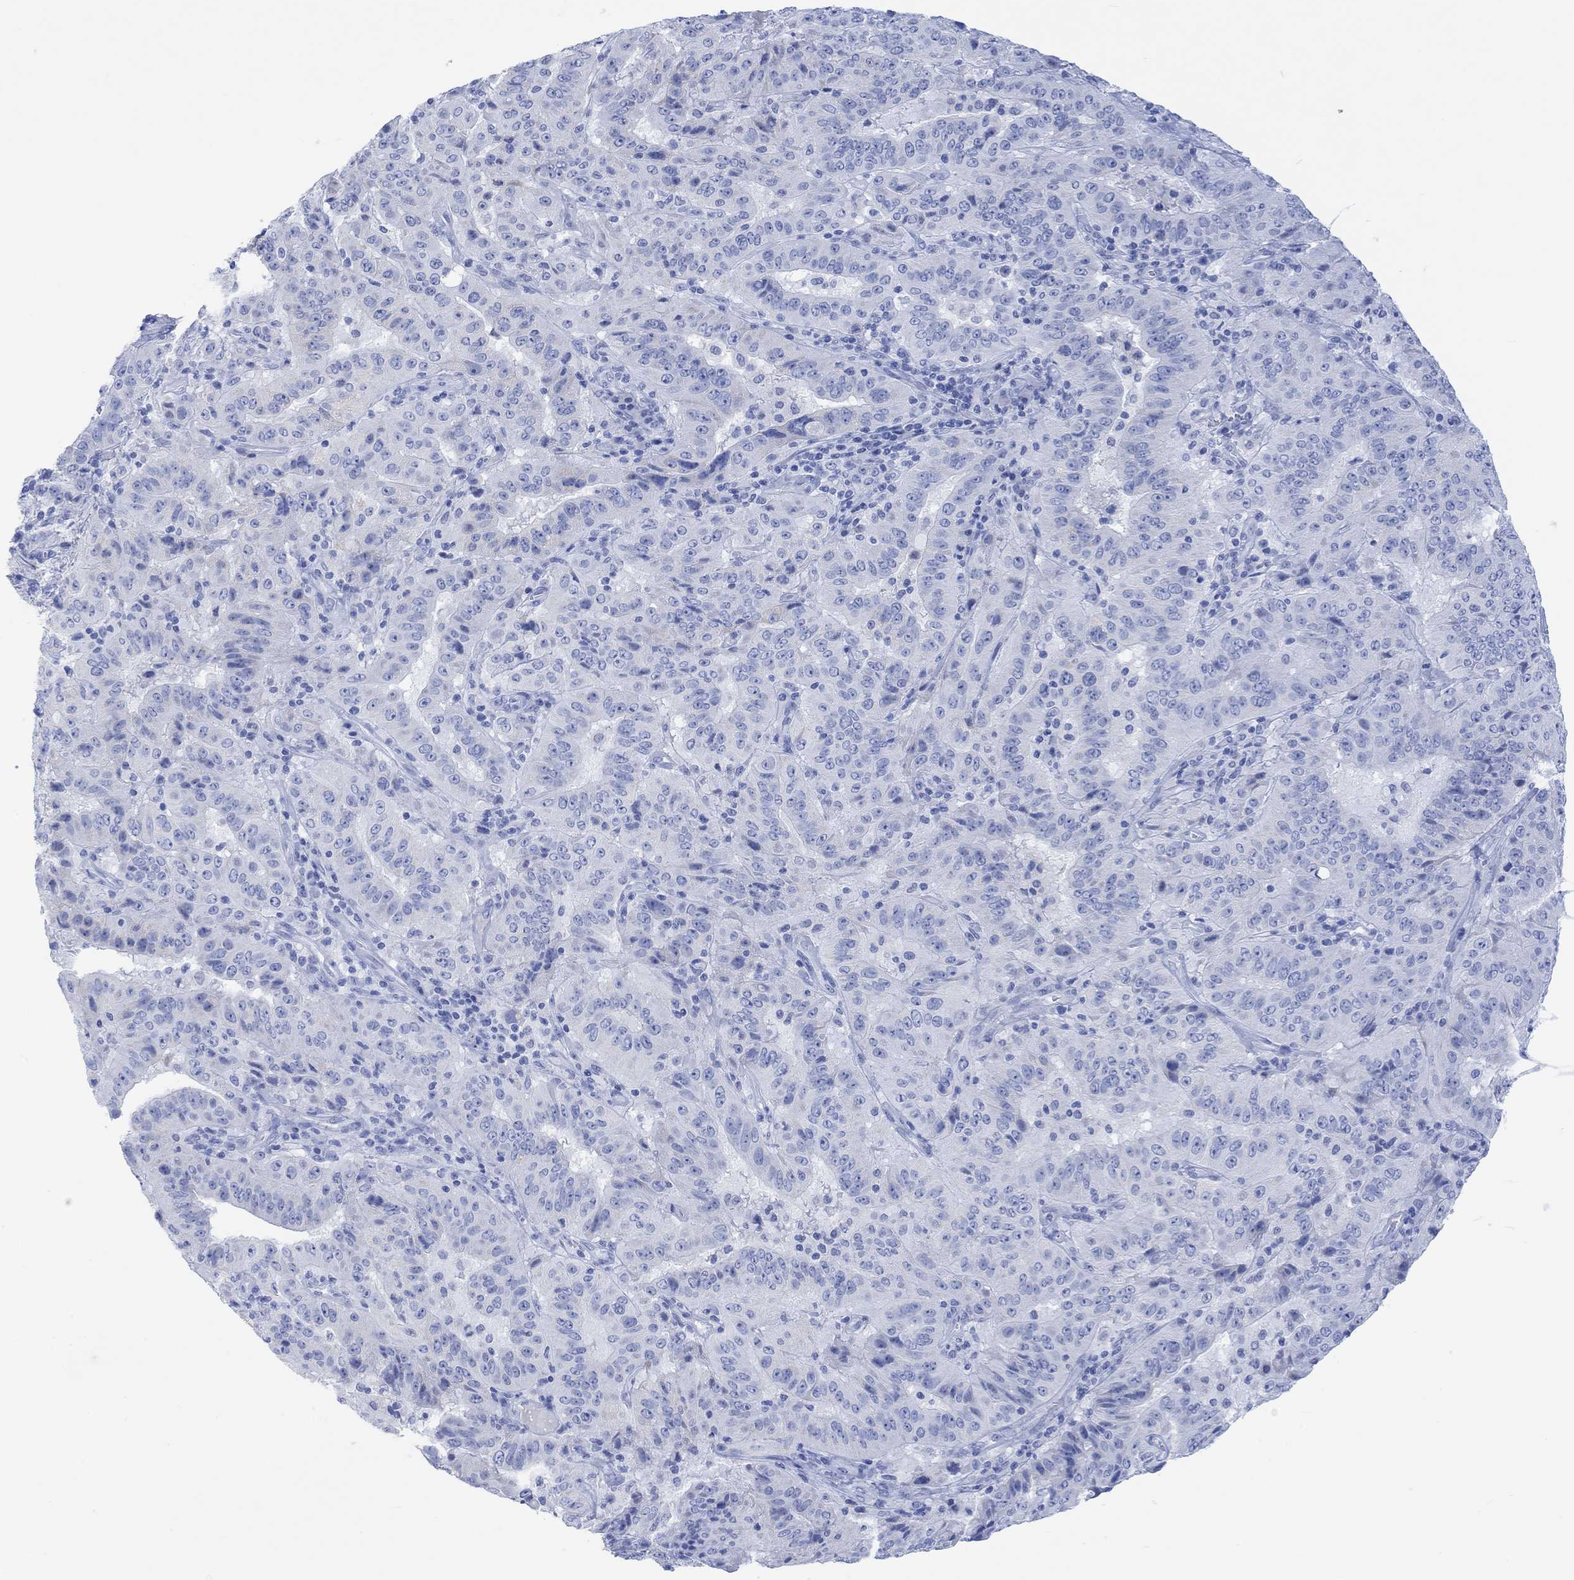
{"staining": {"intensity": "negative", "quantity": "none", "location": "none"}, "tissue": "pancreatic cancer", "cell_type": "Tumor cells", "image_type": "cancer", "snomed": [{"axis": "morphology", "description": "Adenocarcinoma, NOS"}, {"axis": "topography", "description": "Pancreas"}], "caption": "There is no significant expression in tumor cells of adenocarcinoma (pancreatic). (DAB (3,3'-diaminobenzidine) immunohistochemistry (IHC) with hematoxylin counter stain).", "gene": "CALCA", "patient": {"sex": "male", "age": 63}}